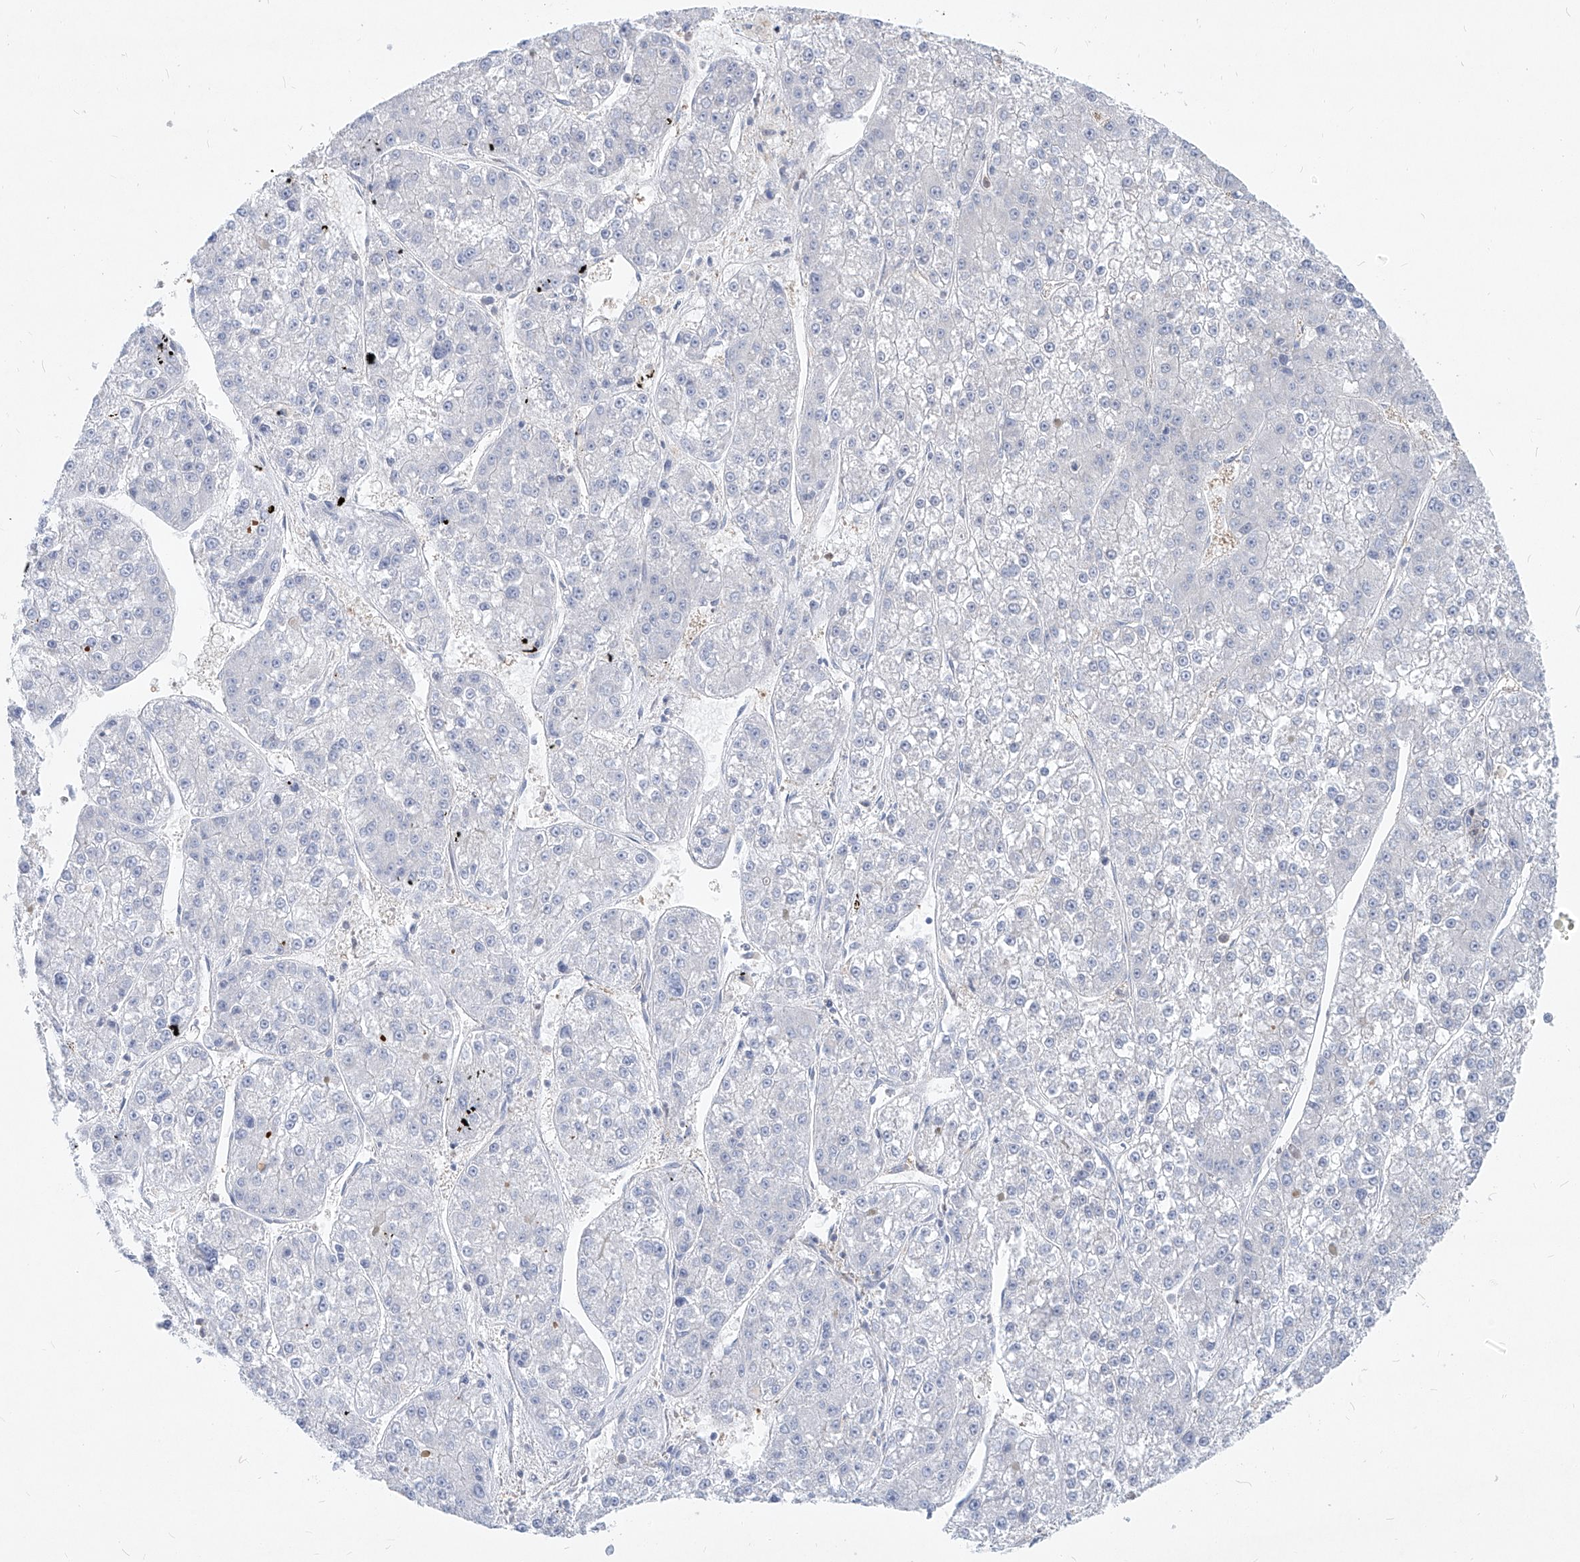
{"staining": {"intensity": "negative", "quantity": "none", "location": "none"}, "tissue": "liver cancer", "cell_type": "Tumor cells", "image_type": "cancer", "snomed": [{"axis": "morphology", "description": "Carcinoma, Hepatocellular, NOS"}, {"axis": "topography", "description": "Liver"}], "caption": "This image is of liver cancer (hepatocellular carcinoma) stained with immunohistochemistry (IHC) to label a protein in brown with the nuclei are counter-stained blue. There is no staining in tumor cells.", "gene": "UFL1", "patient": {"sex": "female", "age": 73}}